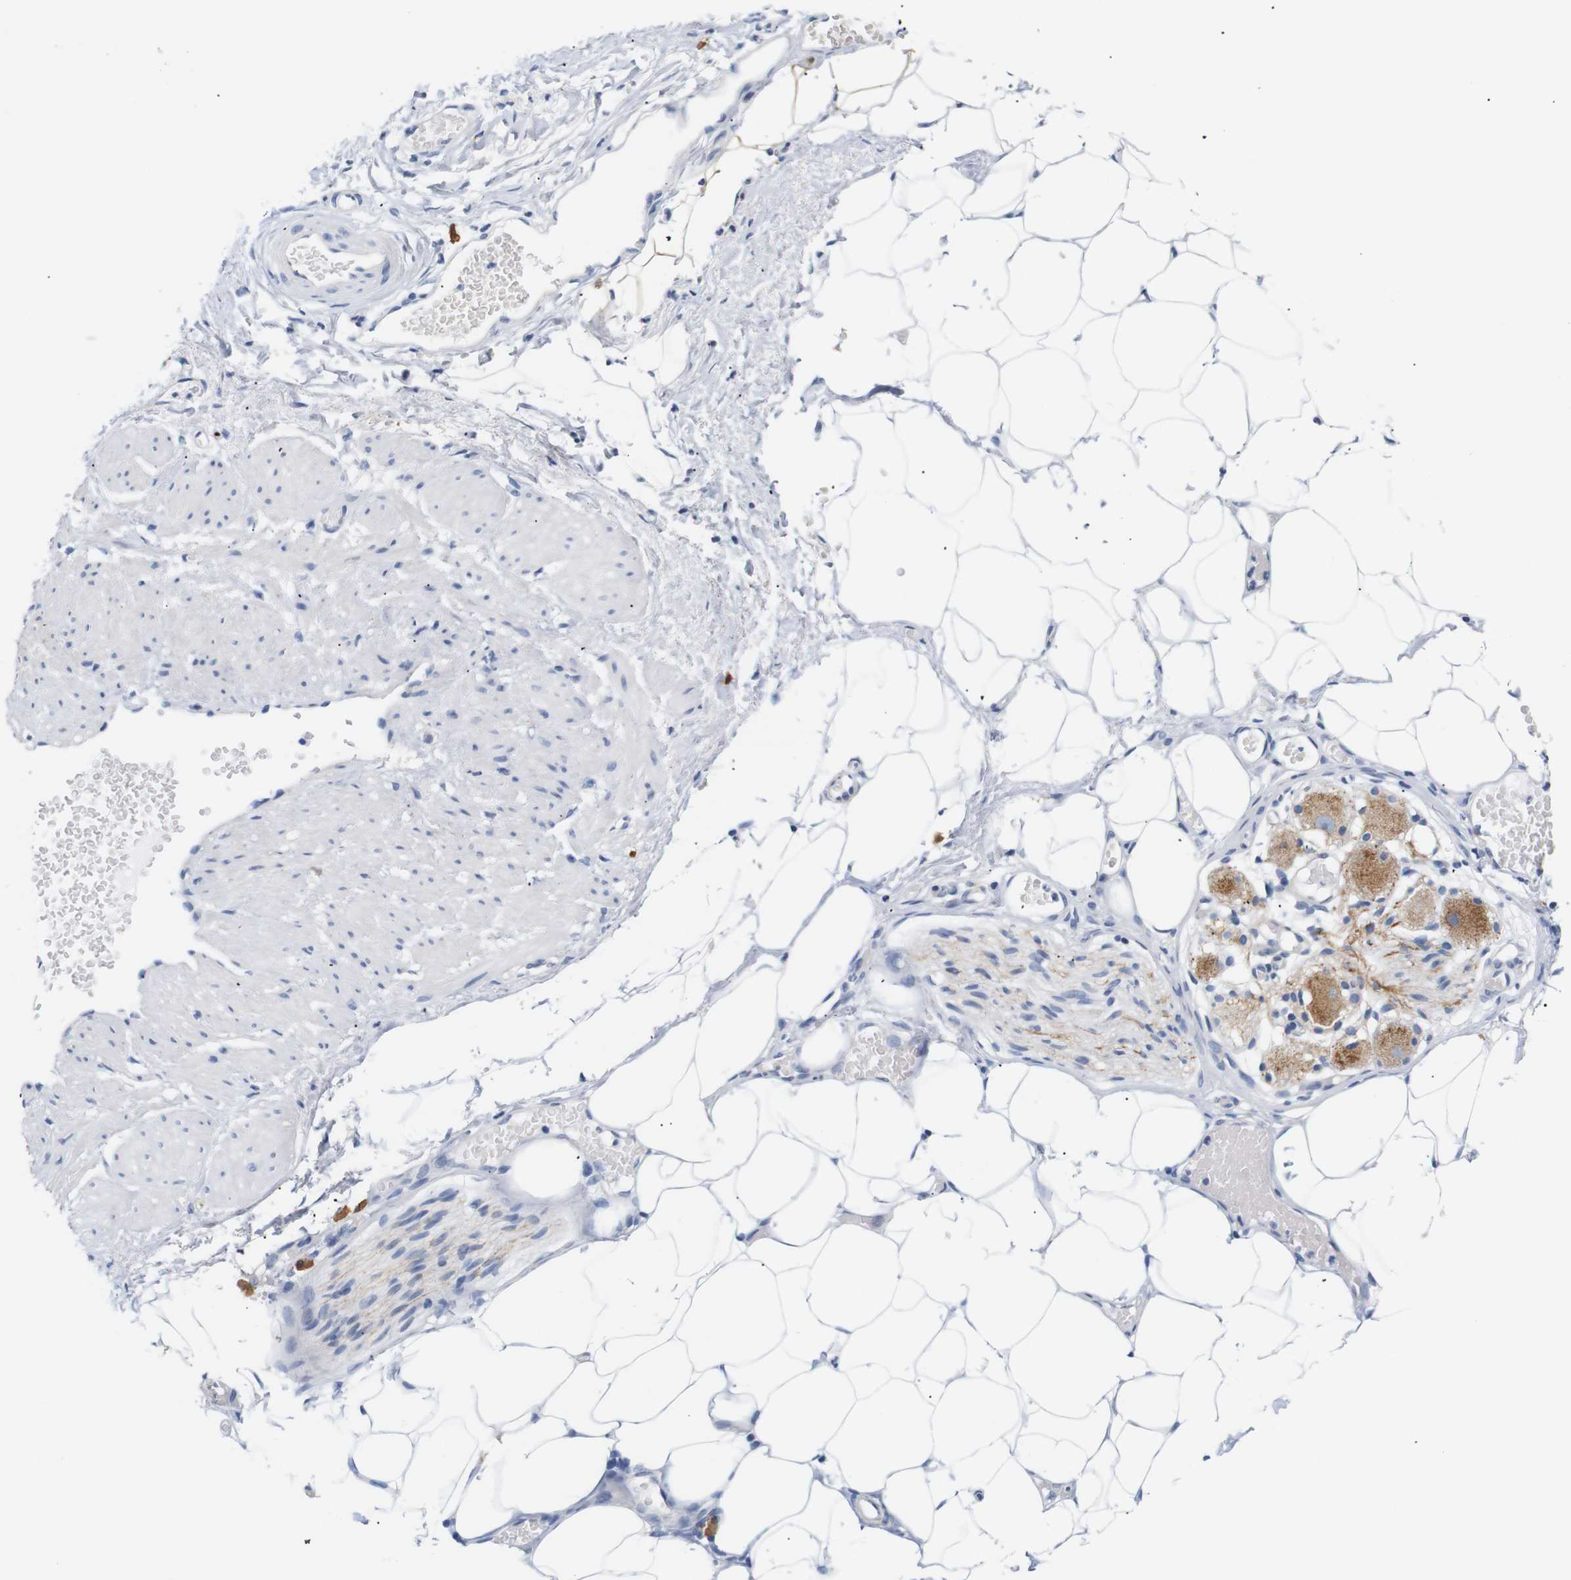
{"staining": {"intensity": "negative", "quantity": "none", "location": "none"}, "tissue": "adipose tissue", "cell_type": "Adipocytes", "image_type": "normal", "snomed": [{"axis": "morphology", "description": "Normal tissue, NOS"}, {"axis": "topography", "description": "Soft tissue"}, {"axis": "topography", "description": "Vascular tissue"}], "caption": "This is an IHC image of unremarkable adipose tissue. There is no staining in adipocytes.", "gene": "STMN3", "patient": {"sex": "female", "age": 35}}